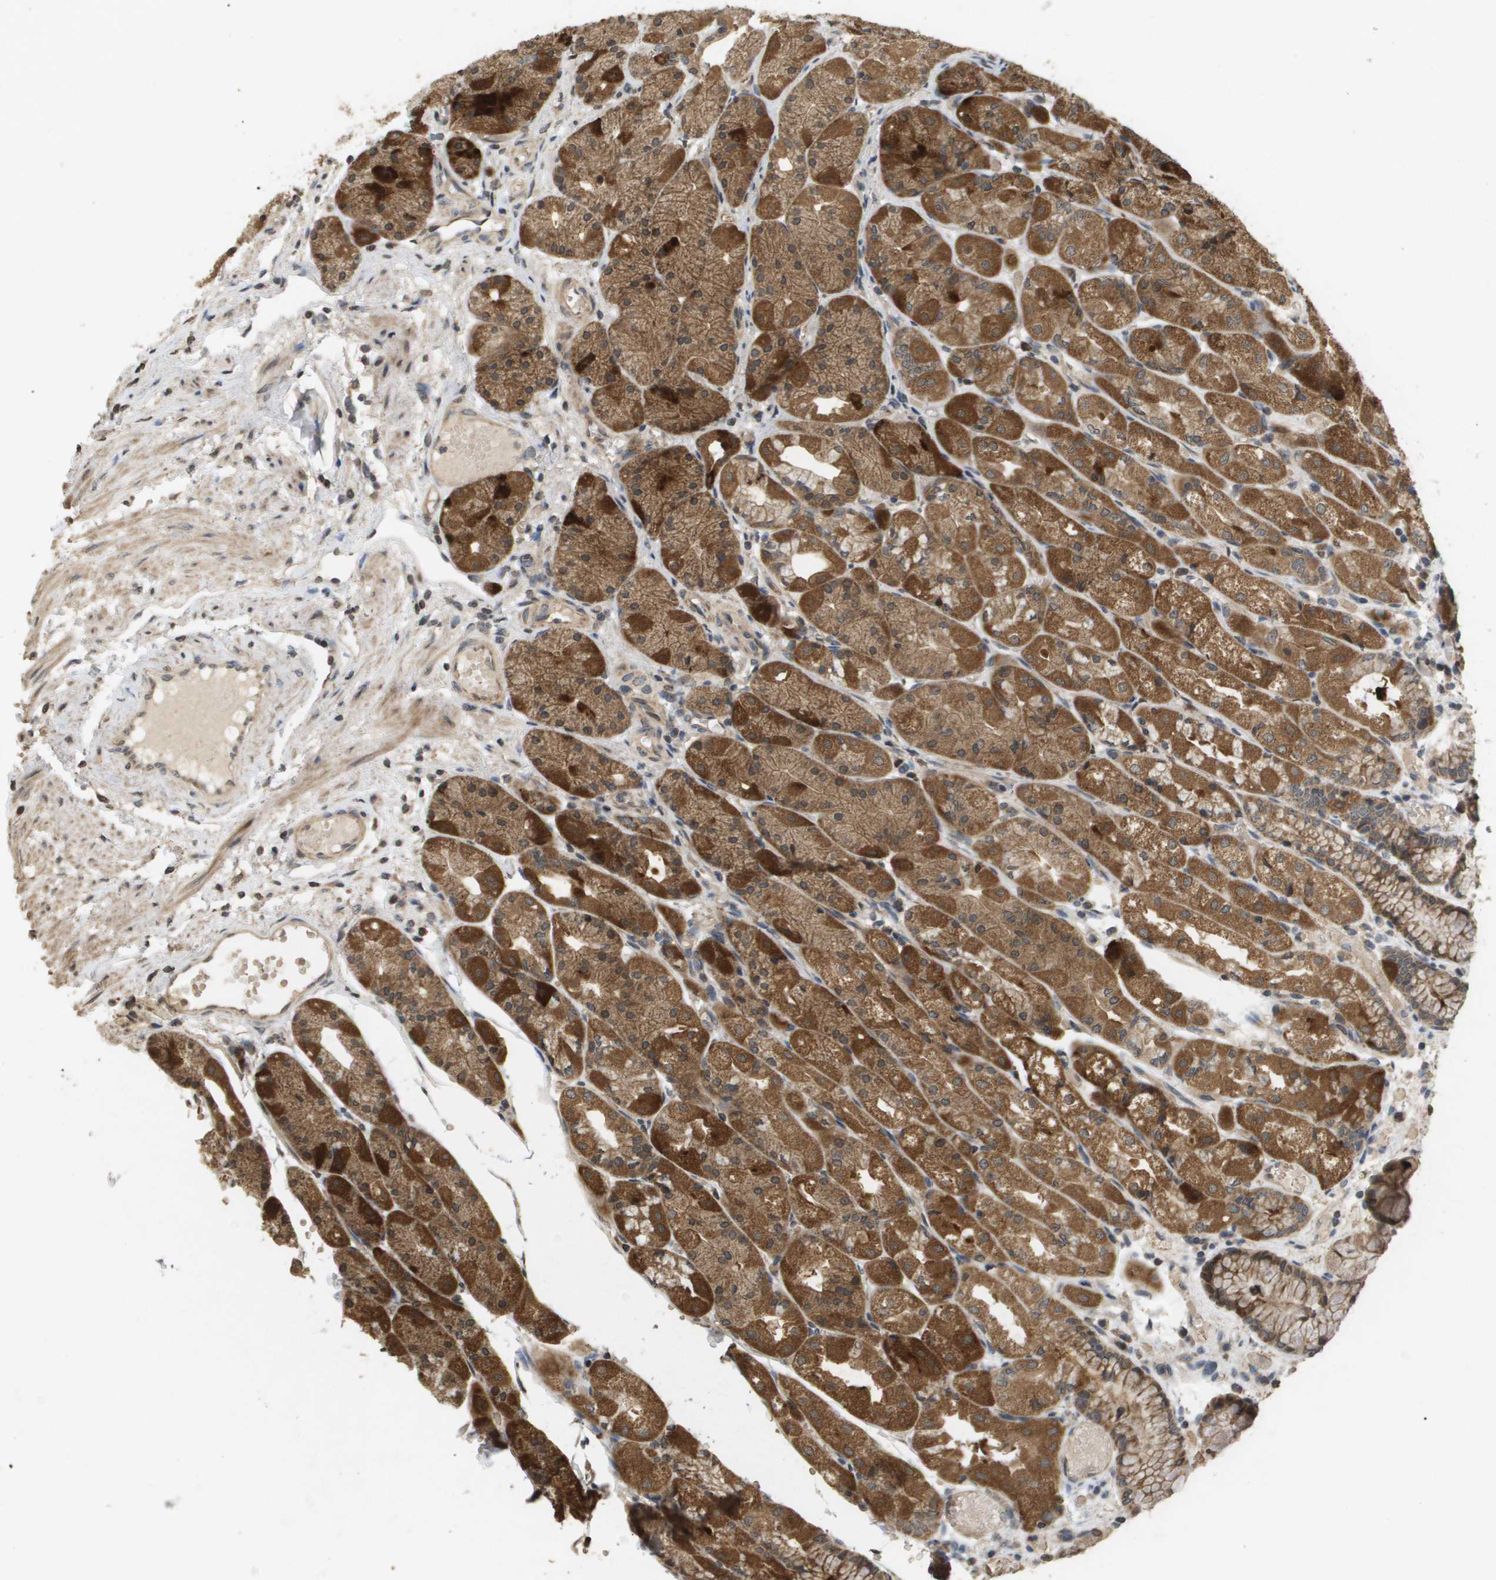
{"staining": {"intensity": "moderate", "quantity": ">75%", "location": "cytoplasmic/membranous"}, "tissue": "stomach", "cell_type": "Glandular cells", "image_type": "normal", "snomed": [{"axis": "morphology", "description": "Normal tissue, NOS"}, {"axis": "topography", "description": "Stomach, upper"}], "caption": "Immunohistochemical staining of normal stomach exhibits >75% levels of moderate cytoplasmic/membranous protein positivity in approximately >75% of glandular cells.", "gene": "RAB21", "patient": {"sex": "male", "age": 72}}